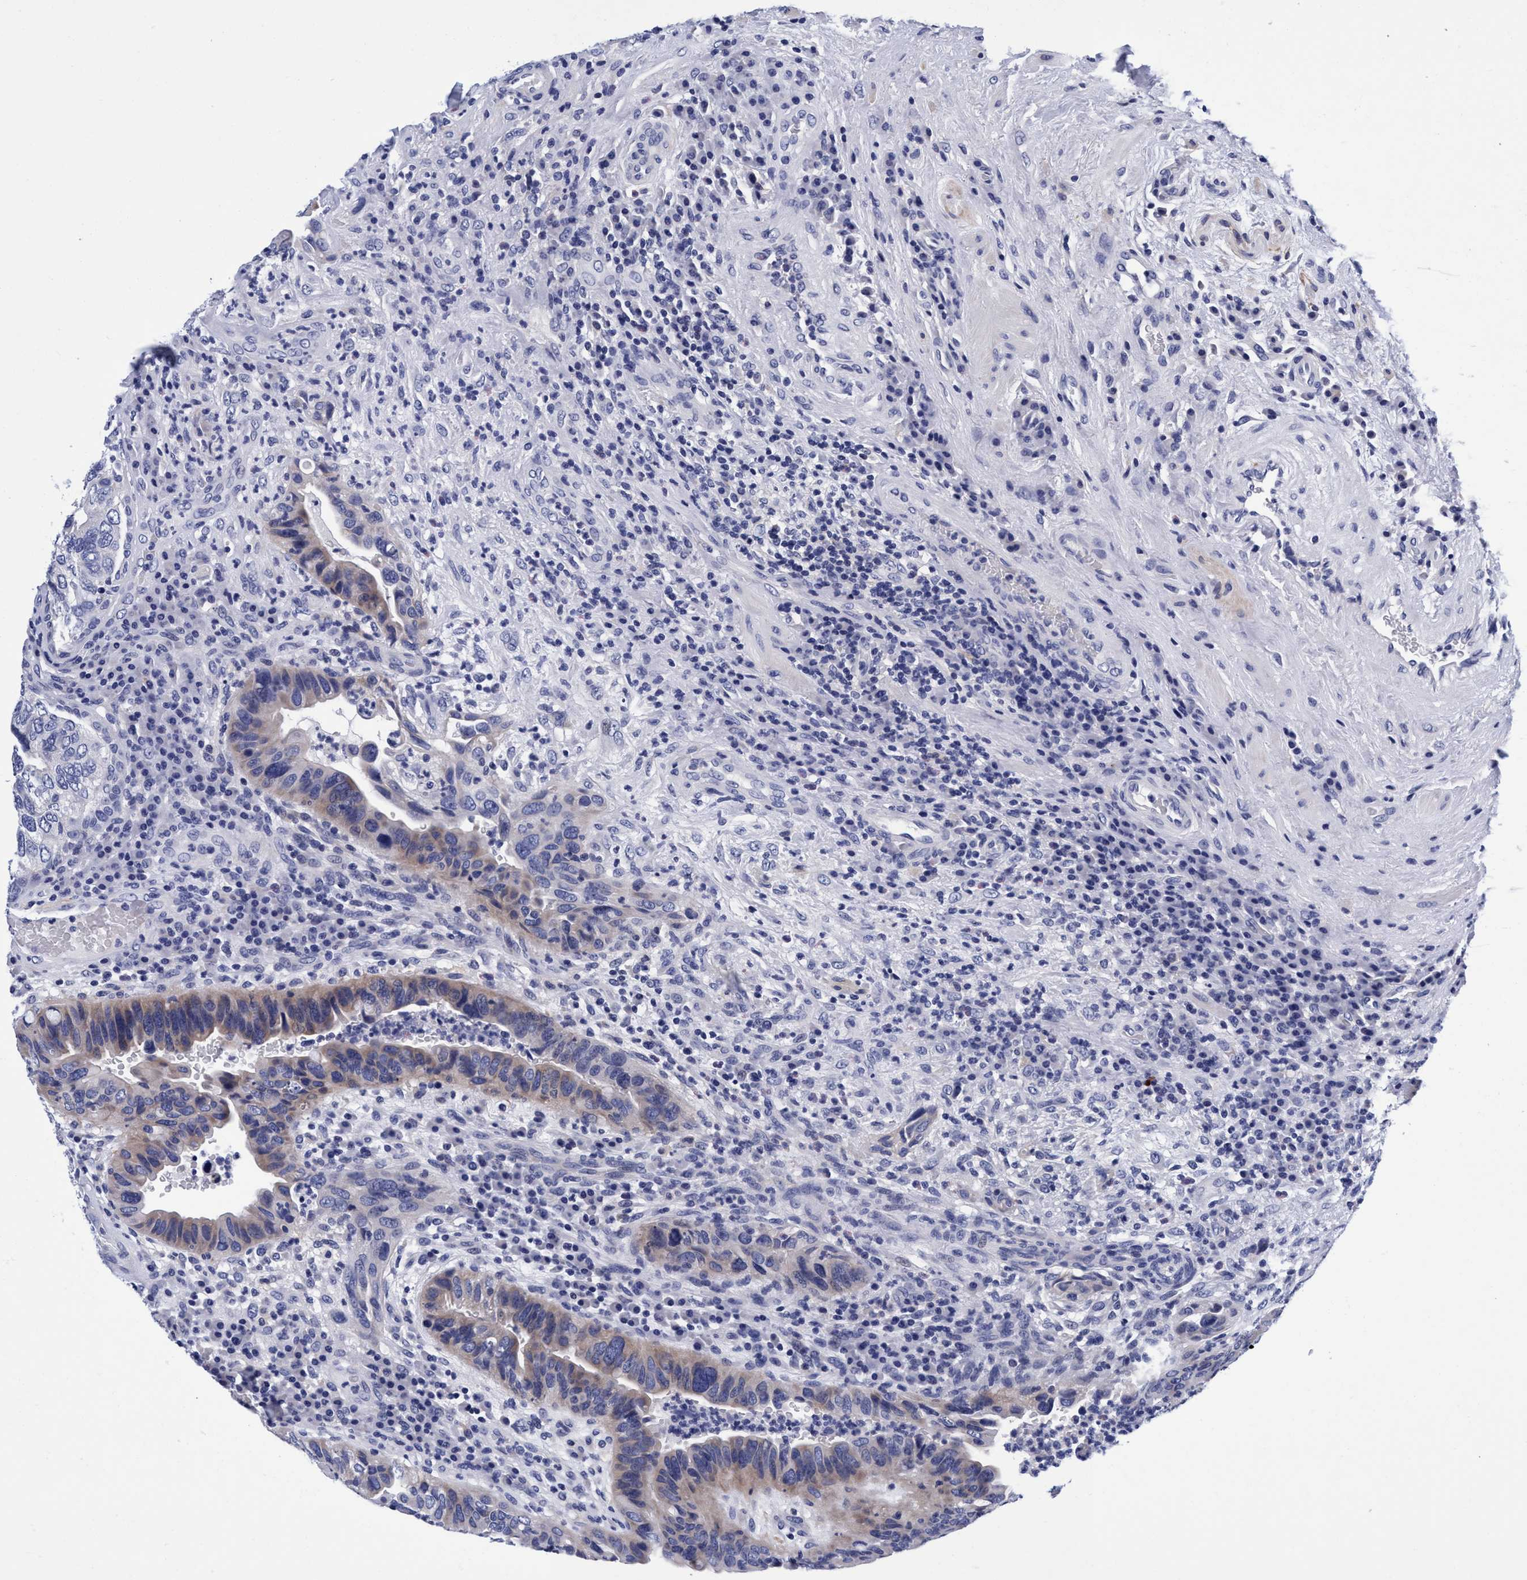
{"staining": {"intensity": "weak", "quantity": "25%-75%", "location": "cytoplasmic/membranous"}, "tissue": "urothelial cancer", "cell_type": "Tumor cells", "image_type": "cancer", "snomed": [{"axis": "morphology", "description": "Urothelial carcinoma, High grade"}, {"axis": "topography", "description": "Urinary bladder"}], "caption": "The immunohistochemical stain highlights weak cytoplasmic/membranous positivity in tumor cells of urothelial carcinoma (high-grade) tissue. (DAB IHC with brightfield microscopy, high magnification).", "gene": "PLPPR1", "patient": {"sex": "female", "age": 82}}